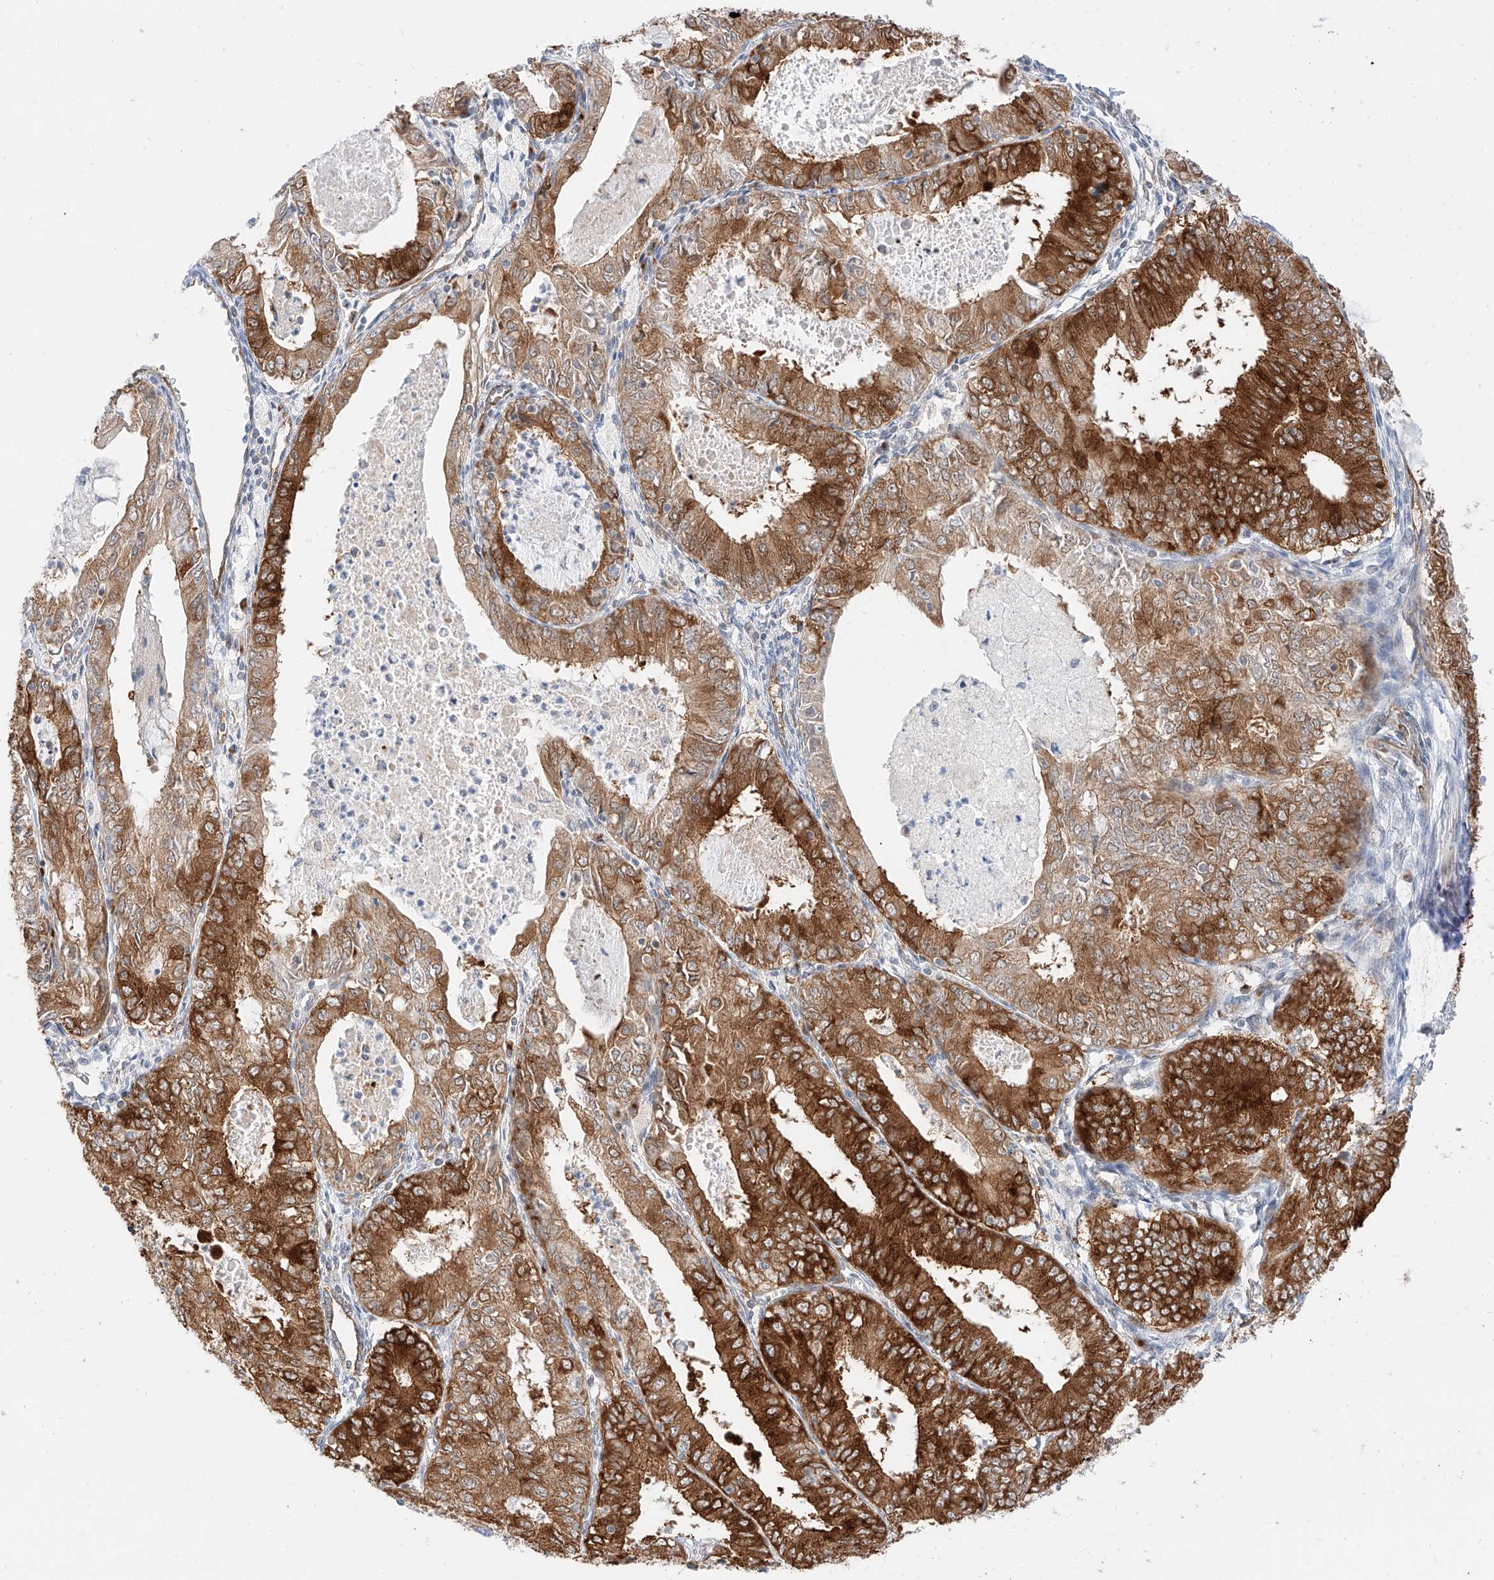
{"staining": {"intensity": "strong", "quantity": ">75%", "location": "cytoplasmic/membranous"}, "tissue": "endometrial cancer", "cell_type": "Tumor cells", "image_type": "cancer", "snomed": [{"axis": "morphology", "description": "Adenocarcinoma, NOS"}, {"axis": "topography", "description": "Endometrium"}], "caption": "Immunohistochemistry (IHC) micrograph of neoplastic tissue: adenocarcinoma (endometrial) stained using IHC shows high levels of strong protein expression localized specifically in the cytoplasmic/membranous of tumor cells, appearing as a cytoplasmic/membranous brown color.", "gene": "CARMIL1", "patient": {"sex": "female", "age": 57}}